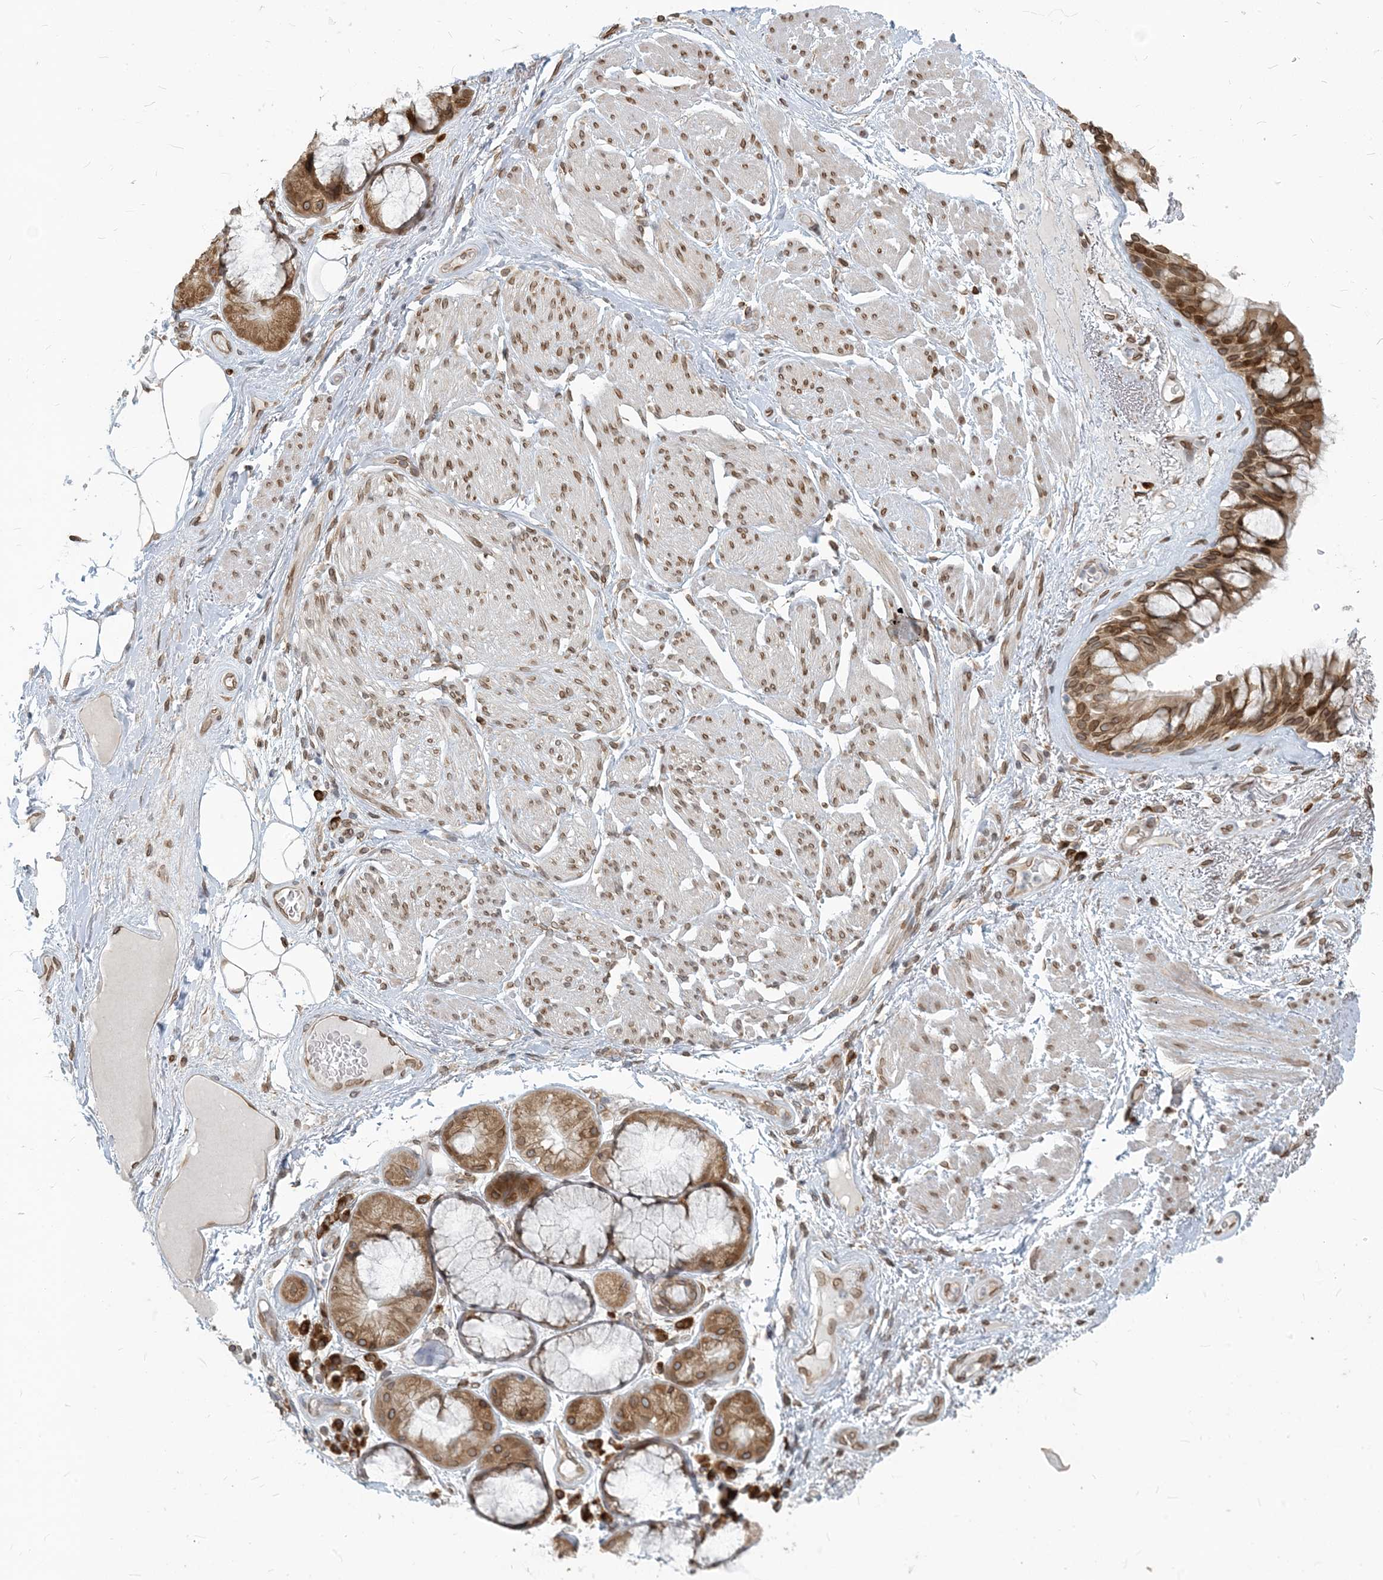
{"staining": {"intensity": "negative", "quantity": "none", "location": "none"}, "tissue": "adipose tissue", "cell_type": "Adipocytes", "image_type": "normal", "snomed": [{"axis": "morphology", "description": "Normal tissue, NOS"}, {"axis": "topography", "description": "Bronchus"}], "caption": "Immunohistochemistry (IHC) of unremarkable human adipose tissue demonstrates no positivity in adipocytes. The staining is performed using DAB (3,3'-diaminobenzidine) brown chromogen with nuclei counter-stained in using hematoxylin.", "gene": "WWP1", "patient": {"sex": "male", "age": 66}}